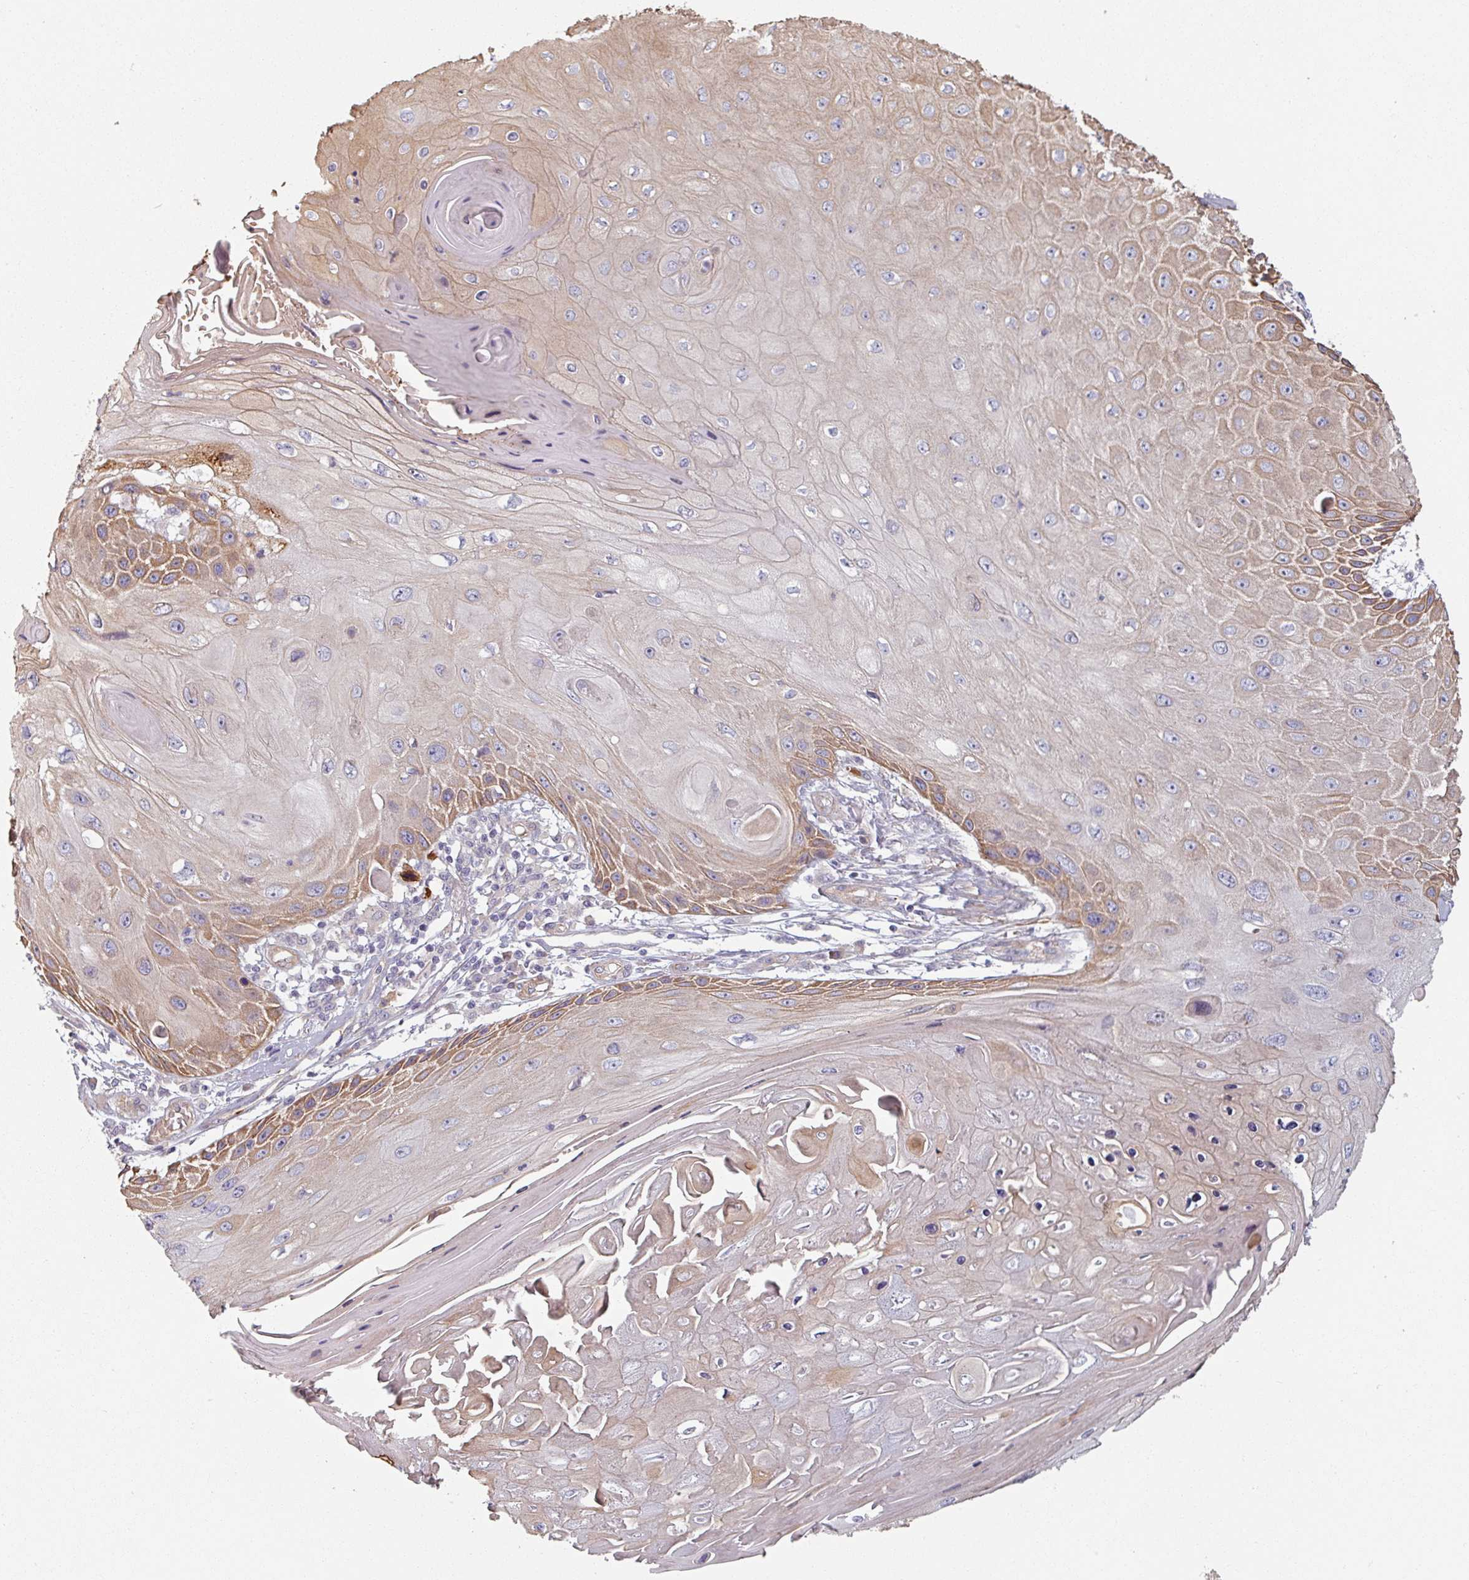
{"staining": {"intensity": "moderate", "quantity": "25%-75%", "location": "cytoplasmic/membranous"}, "tissue": "skin cancer", "cell_type": "Tumor cells", "image_type": "cancer", "snomed": [{"axis": "morphology", "description": "Squamous cell carcinoma, NOS"}, {"axis": "topography", "description": "Skin"}, {"axis": "topography", "description": "Vulva"}], "caption": "Immunohistochemistry (DAB) staining of skin squamous cell carcinoma displays moderate cytoplasmic/membranous protein positivity in approximately 25%-75% of tumor cells. The staining was performed using DAB (3,3'-diaminobenzidine) to visualize the protein expression in brown, while the nuclei were stained in blue with hematoxylin (Magnification: 20x).", "gene": "C4BPB", "patient": {"sex": "female", "age": 44}}